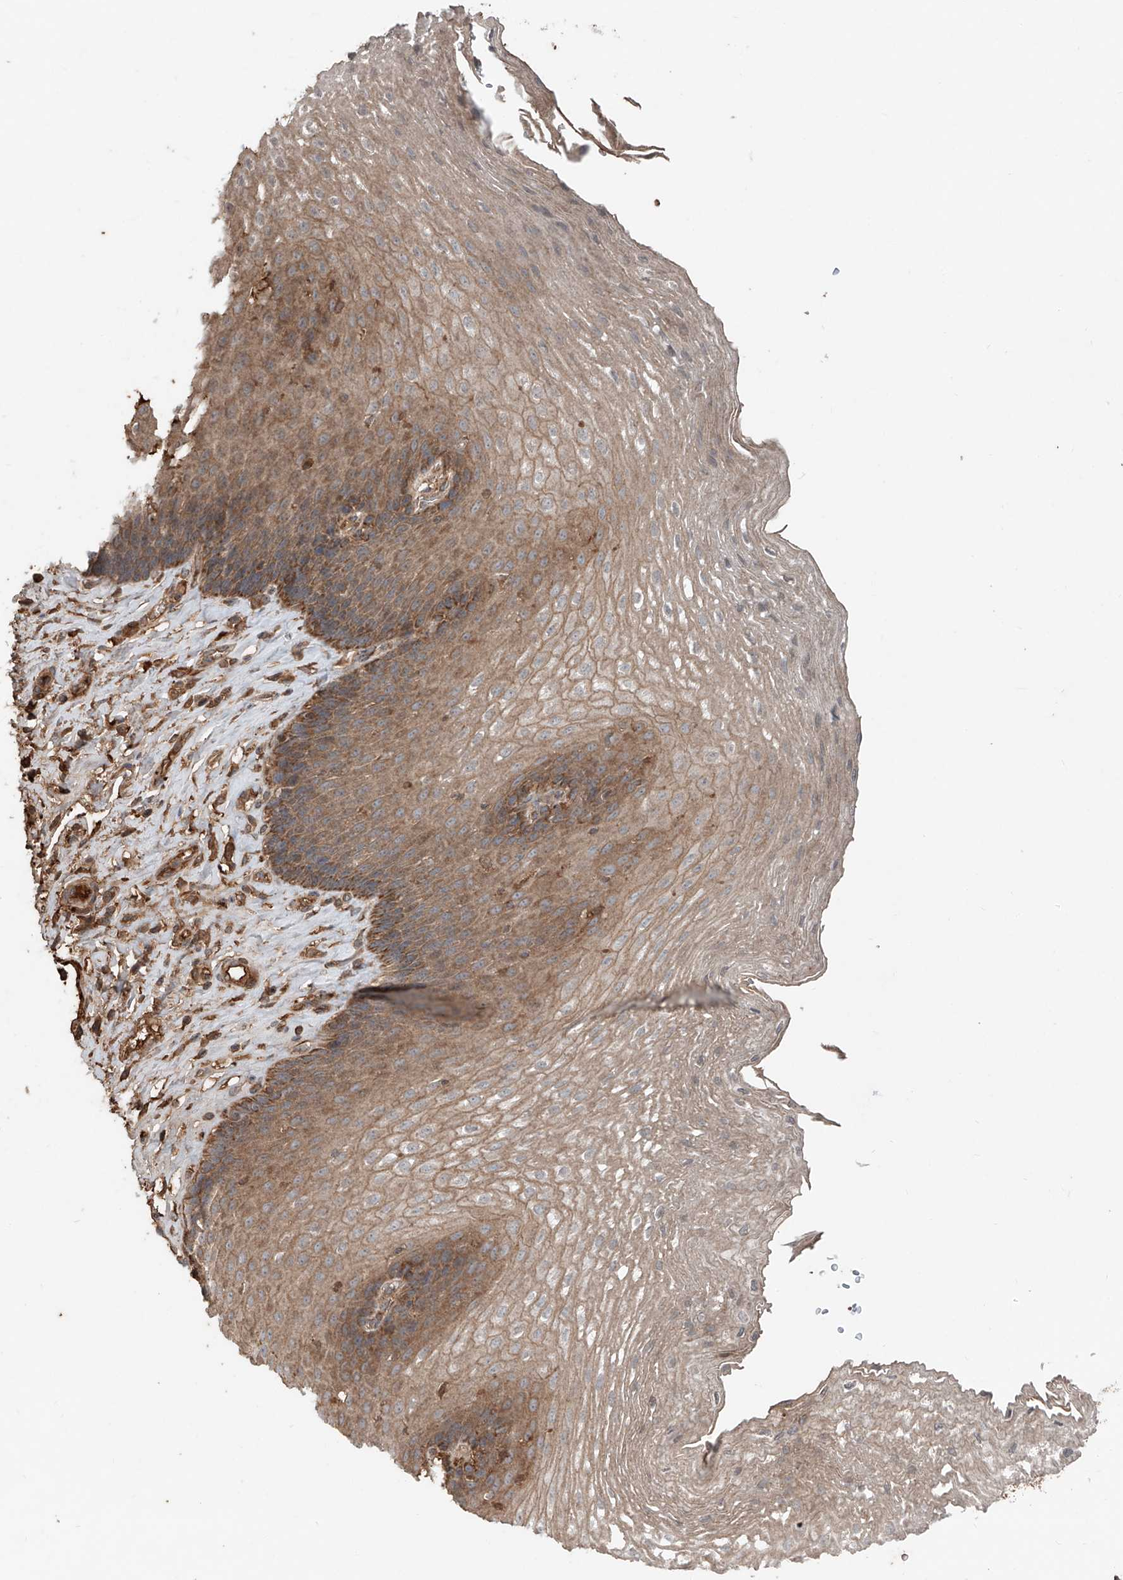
{"staining": {"intensity": "moderate", "quantity": ">75%", "location": "cytoplasmic/membranous"}, "tissue": "esophagus", "cell_type": "Squamous epithelial cells", "image_type": "normal", "snomed": [{"axis": "morphology", "description": "Normal tissue, NOS"}, {"axis": "topography", "description": "Esophagus"}], "caption": "This histopathology image exhibits IHC staining of normal human esophagus, with medium moderate cytoplasmic/membranous staining in about >75% of squamous epithelial cells.", "gene": "ADAM23", "patient": {"sex": "female", "age": 66}}